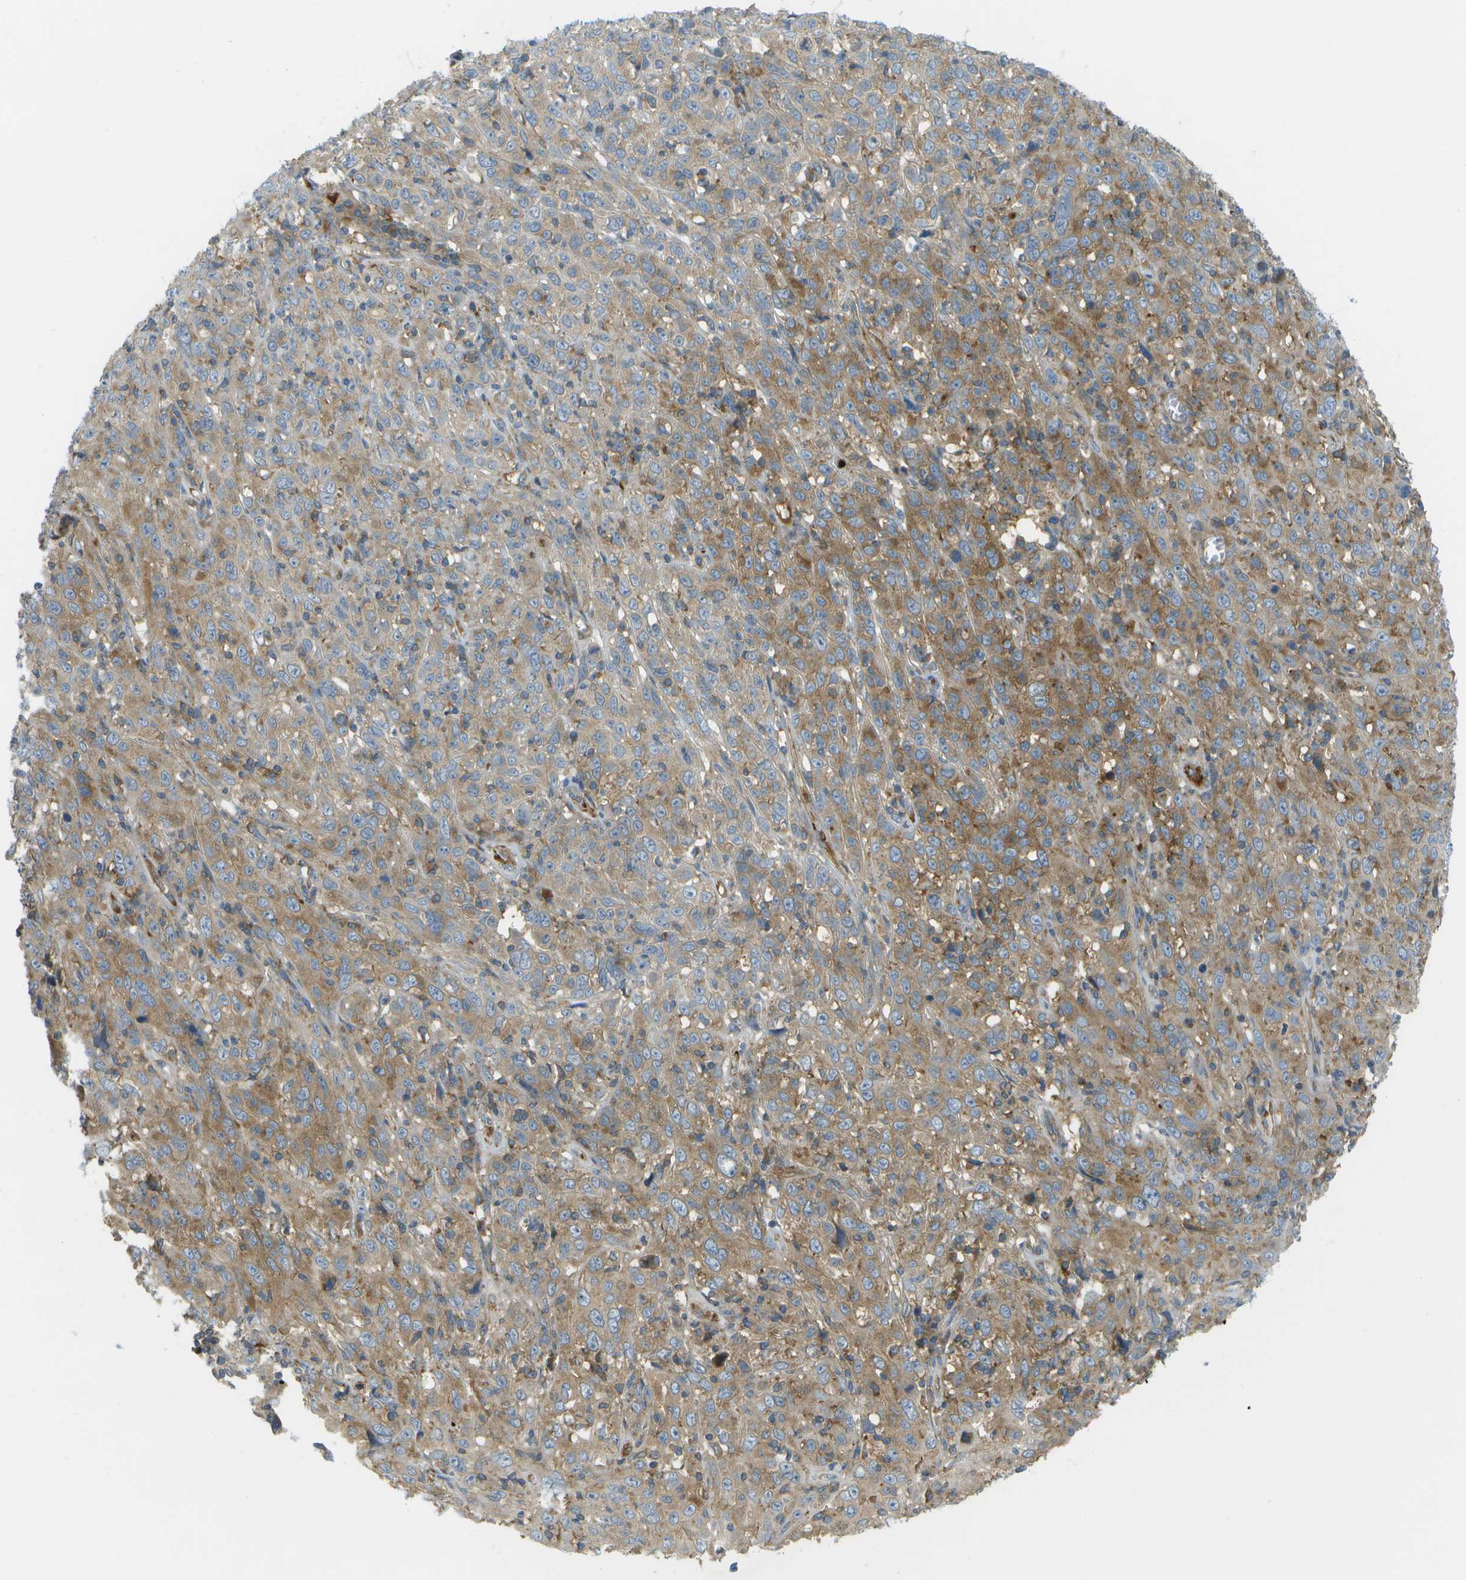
{"staining": {"intensity": "moderate", "quantity": ">75%", "location": "cytoplasmic/membranous"}, "tissue": "cervical cancer", "cell_type": "Tumor cells", "image_type": "cancer", "snomed": [{"axis": "morphology", "description": "Squamous cell carcinoma, NOS"}, {"axis": "topography", "description": "Cervix"}], "caption": "Protein positivity by IHC exhibits moderate cytoplasmic/membranous expression in about >75% of tumor cells in squamous cell carcinoma (cervical).", "gene": "WNK2", "patient": {"sex": "female", "age": 46}}